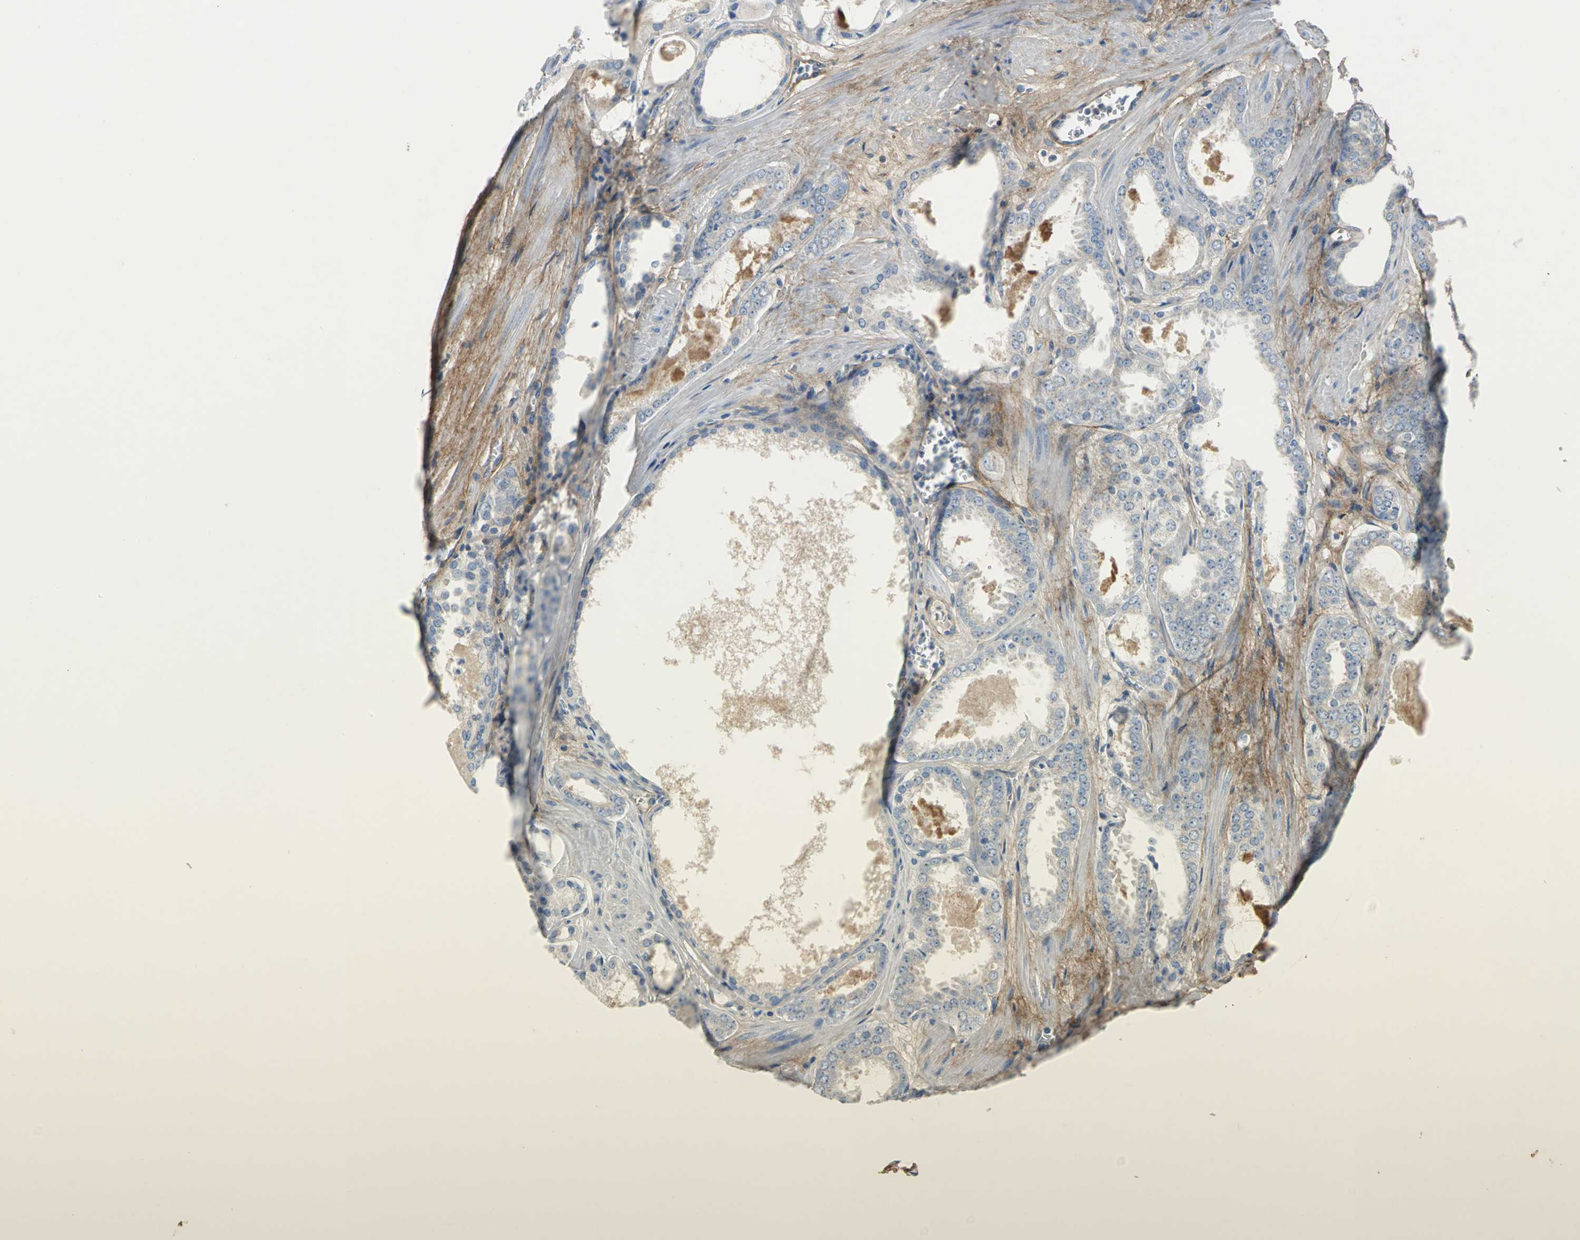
{"staining": {"intensity": "negative", "quantity": "none", "location": "none"}, "tissue": "prostate cancer", "cell_type": "Tumor cells", "image_type": "cancer", "snomed": [{"axis": "morphology", "description": "Adenocarcinoma, Low grade"}, {"axis": "topography", "description": "Prostate"}], "caption": "Immunohistochemistry (IHC) micrograph of neoplastic tissue: prostate cancer stained with DAB (3,3'-diaminobenzidine) reveals no significant protein staining in tumor cells.", "gene": "EFNB3", "patient": {"sex": "male", "age": 57}}